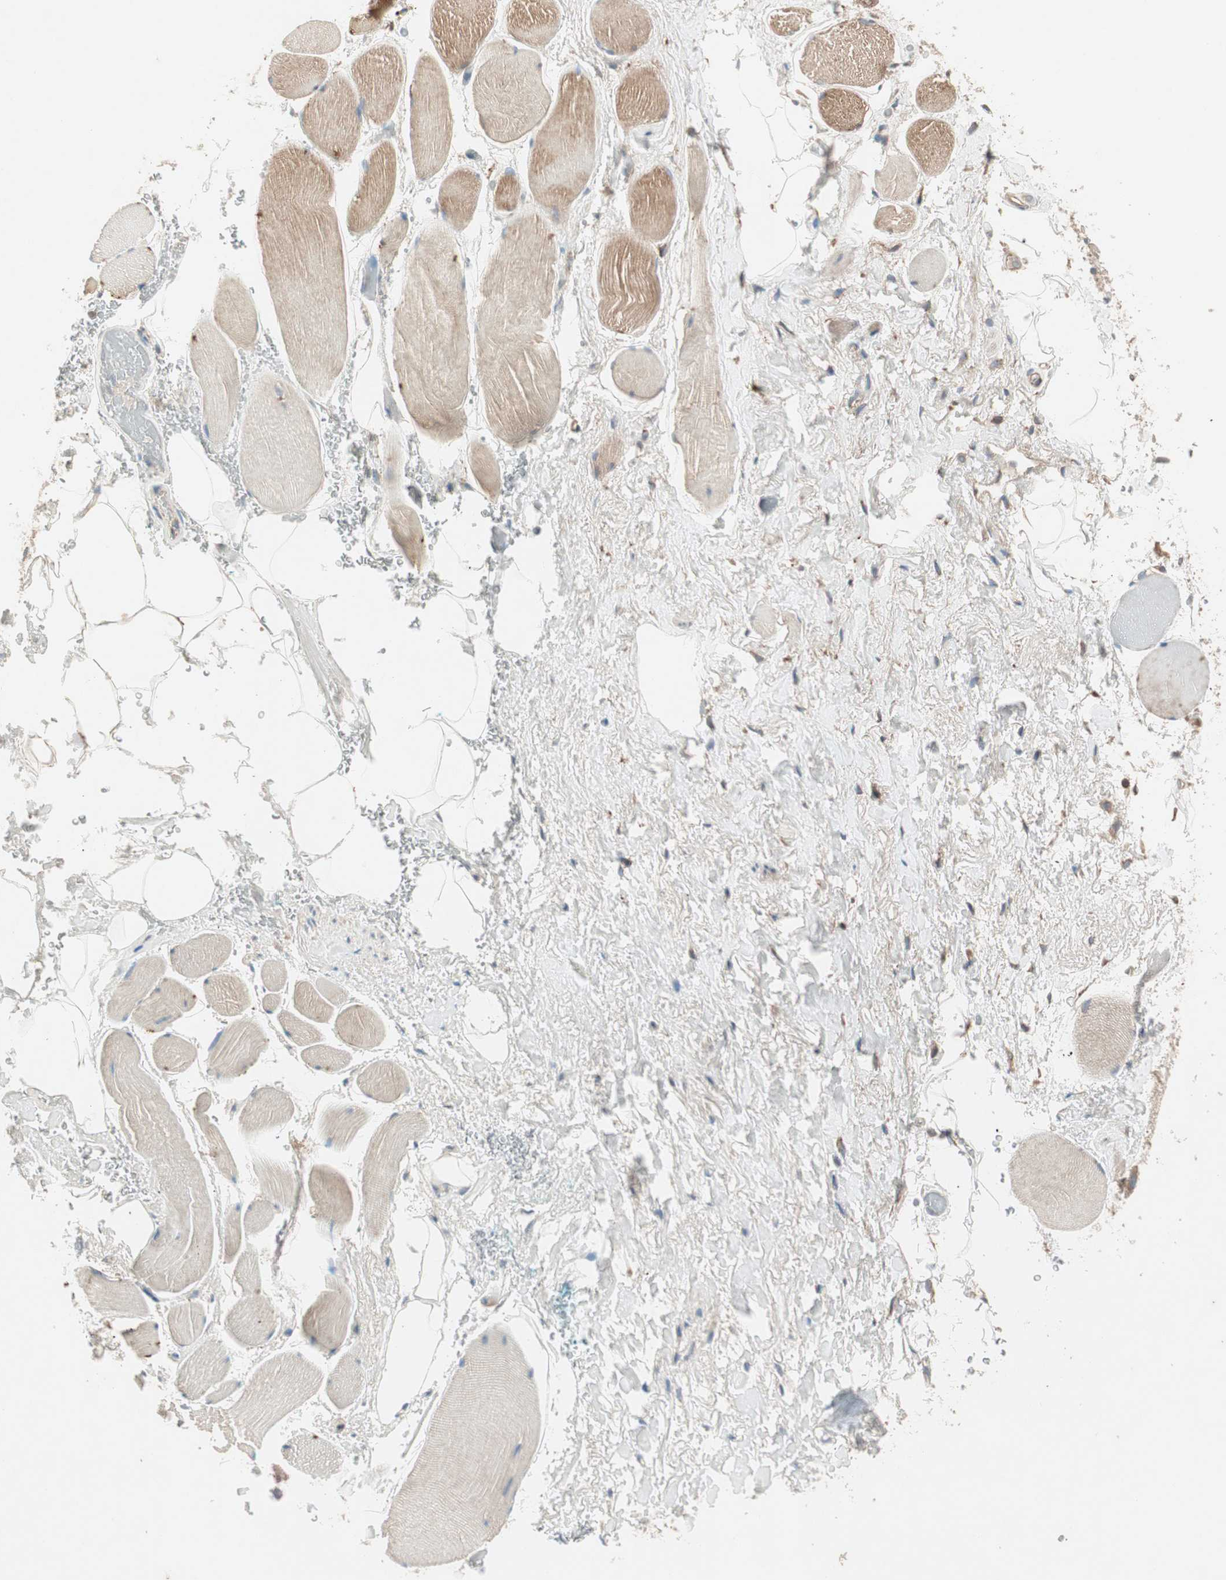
{"staining": {"intensity": "negative", "quantity": "none", "location": "none"}, "tissue": "adipose tissue", "cell_type": "Adipocytes", "image_type": "normal", "snomed": [{"axis": "morphology", "description": "Normal tissue, NOS"}, {"axis": "topography", "description": "Soft tissue"}, {"axis": "topography", "description": "Peripheral nerve tissue"}], "caption": "Immunohistochemistry (IHC) photomicrograph of benign adipose tissue: adipose tissue stained with DAB exhibits no significant protein expression in adipocytes.", "gene": "CHADL", "patient": {"sex": "female", "age": 71}}